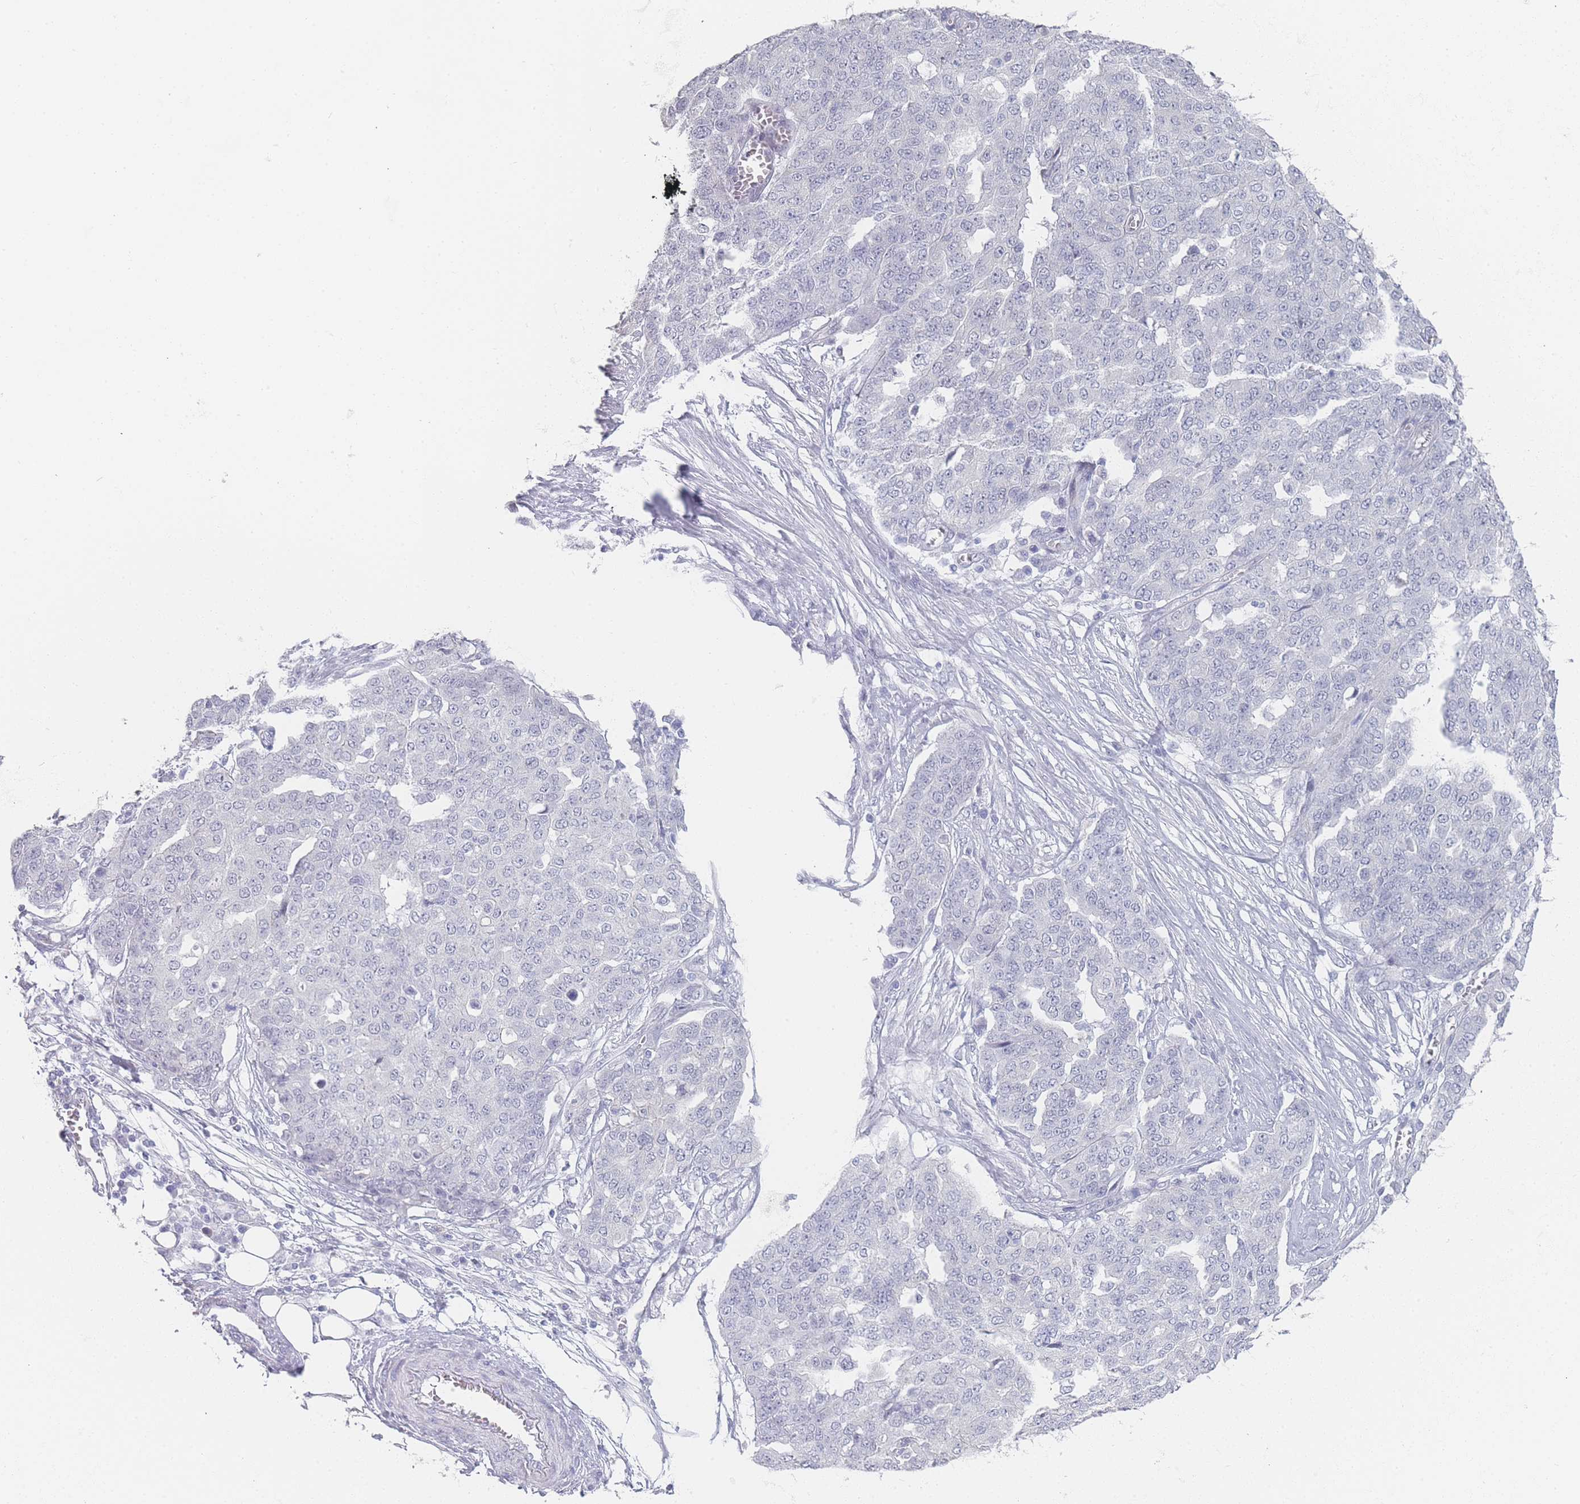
{"staining": {"intensity": "negative", "quantity": "none", "location": "none"}, "tissue": "ovarian cancer", "cell_type": "Tumor cells", "image_type": "cancer", "snomed": [{"axis": "morphology", "description": "Cystadenocarcinoma, serous, NOS"}, {"axis": "topography", "description": "Soft tissue"}, {"axis": "topography", "description": "Ovary"}], "caption": "Immunohistochemistry (IHC) histopathology image of neoplastic tissue: human ovarian serous cystadenocarcinoma stained with DAB (3,3'-diaminobenzidine) demonstrates no significant protein expression in tumor cells.", "gene": "IMPG1", "patient": {"sex": "female", "age": 57}}